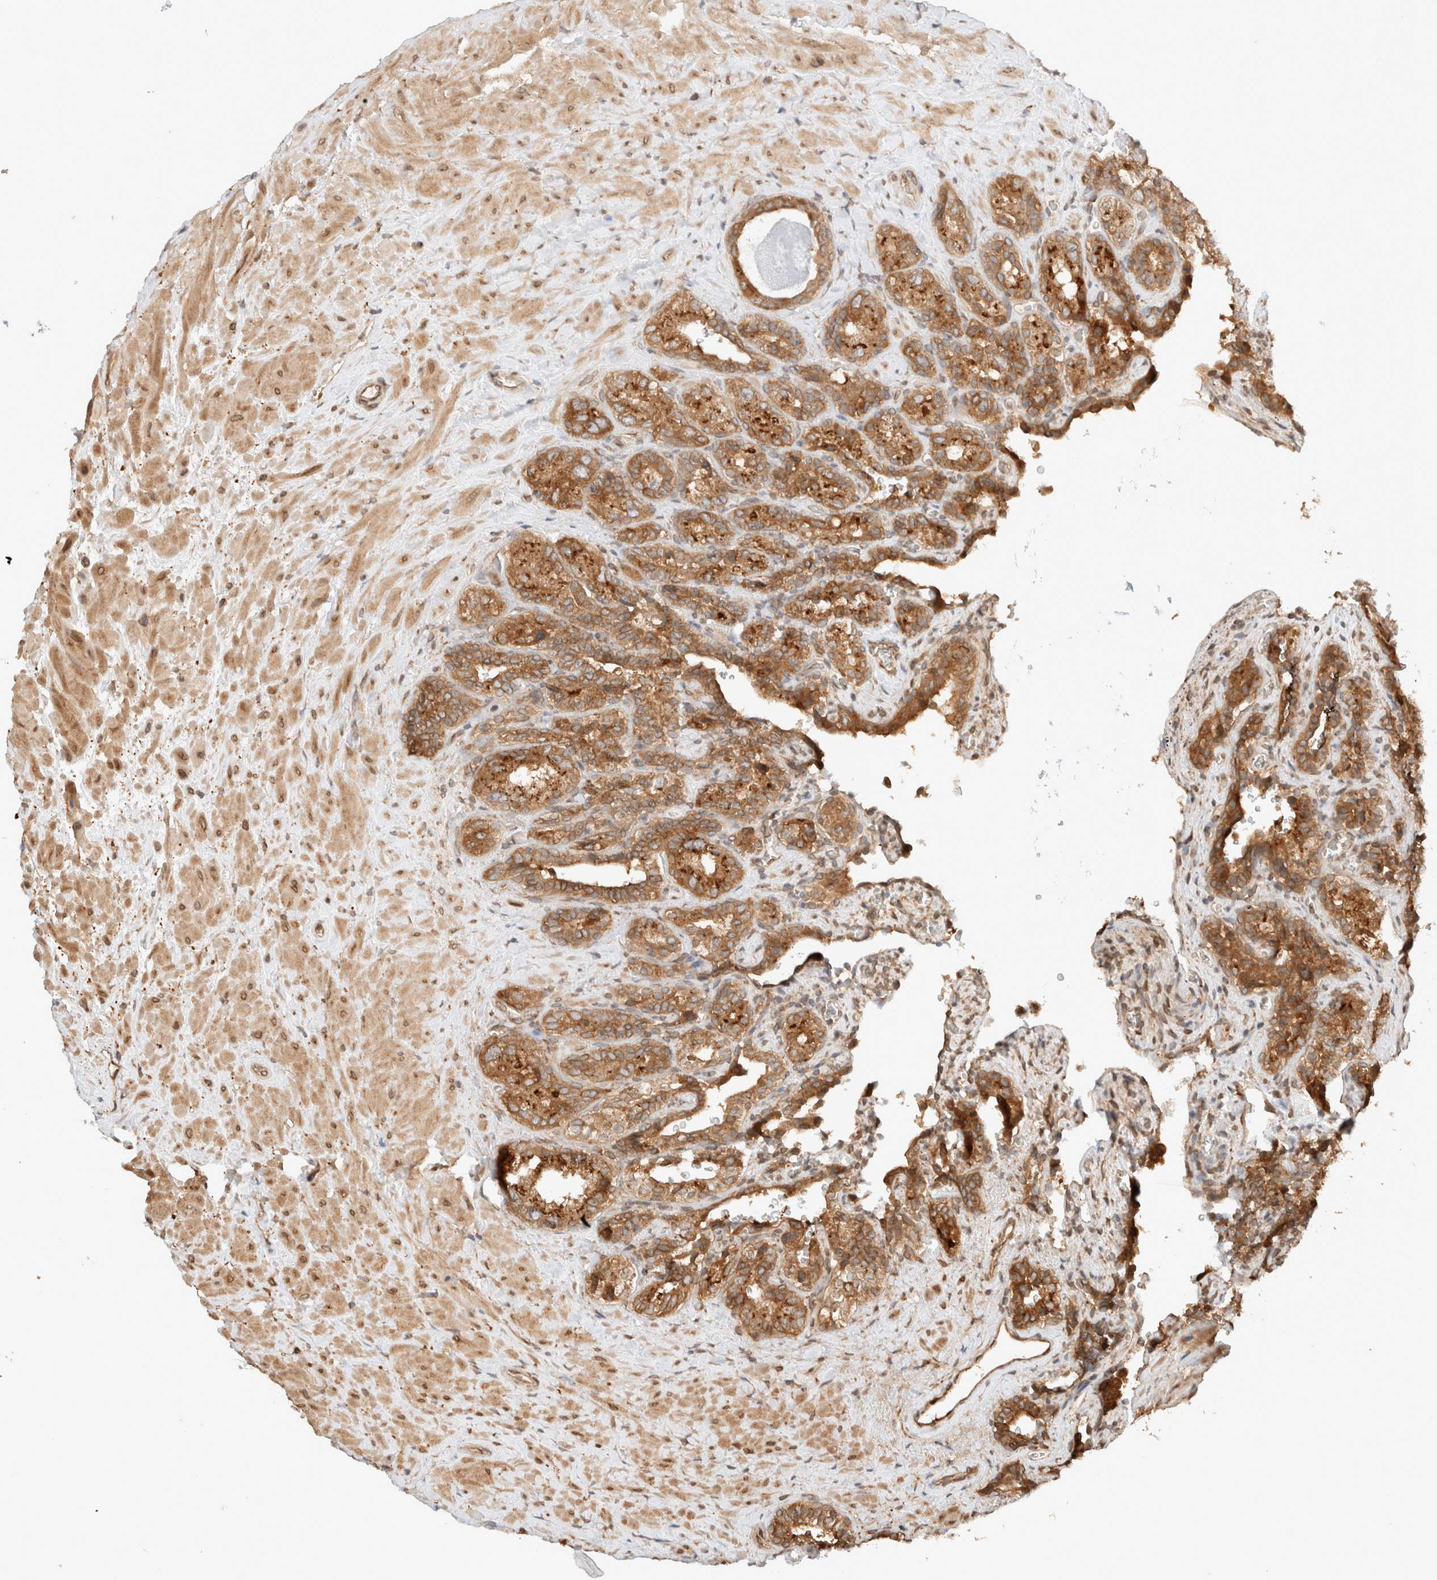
{"staining": {"intensity": "moderate", "quantity": ">75%", "location": "cytoplasmic/membranous"}, "tissue": "seminal vesicle", "cell_type": "Glandular cells", "image_type": "normal", "snomed": [{"axis": "morphology", "description": "Normal tissue, NOS"}, {"axis": "topography", "description": "Prostate"}, {"axis": "topography", "description": "Seminal veicle"}], "caption": "Unremarkable seminal vesicle exhibits moderate cytoplasmic/membranous expression in about >75% of glandular cells.", "gene": "ARFGEF2", "patient": {"sex": "male", "age": 67}}